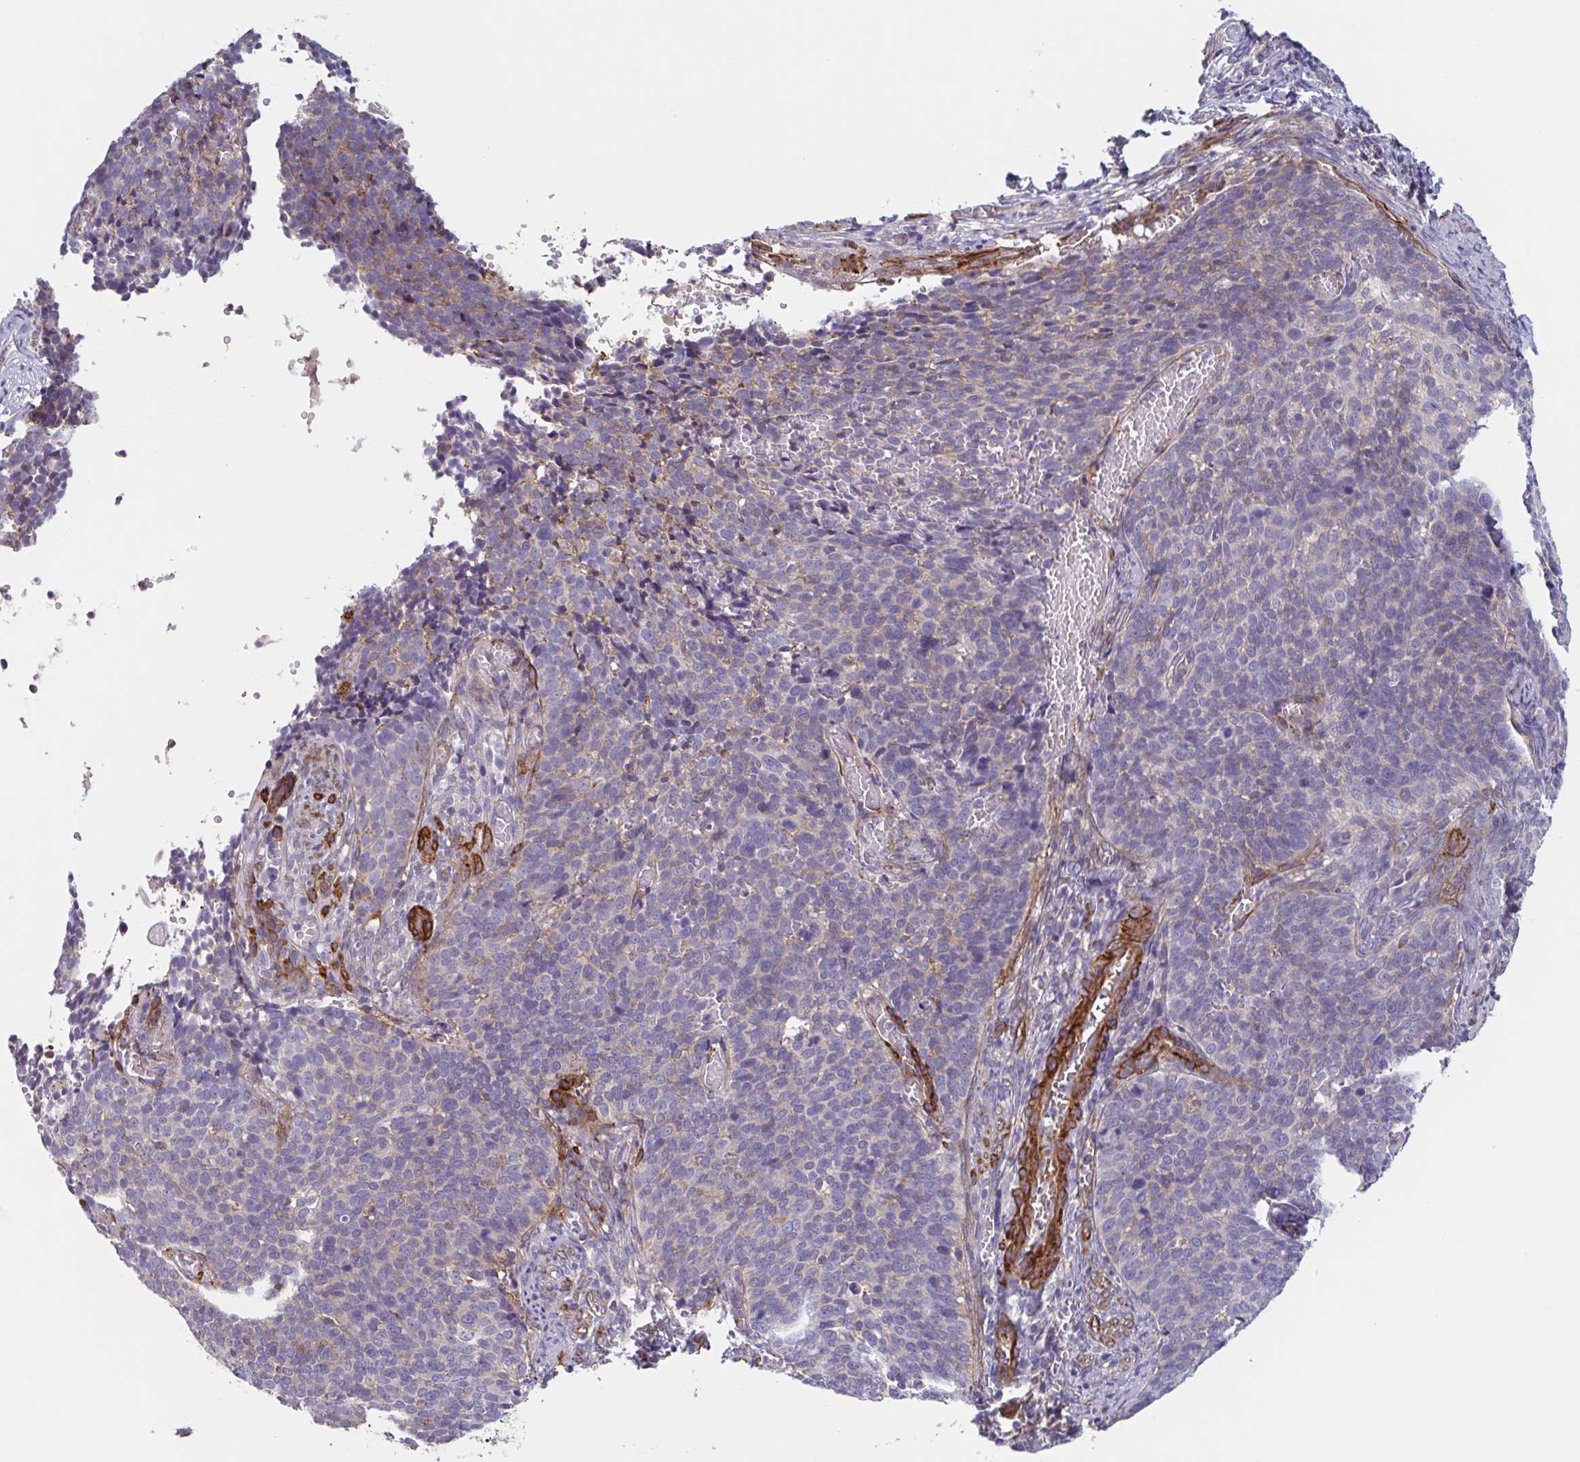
{"staining": {"intensity": "weak", "quantity": "<25%", "location": "cytoplasmic/membranous"}, "tissue": "cervical cancer", "cell_type": "Tumor cells", "image_type": "cancer", "snomed": [{"axis": "morphology", "description": "Normal tissue, NOS"}, {"axis": "morphology", "description": "Squamous cell carcinoma, NOS"}, {"axis": "topography", "description": "Cervix"}], "caption": "There is no significant expression in tumor cells of squamous cell carcinoma (cervical). Nuclei are stained in blue.", "gene": "SHISA7", "patient": {"sex": "female", "age": 39}}